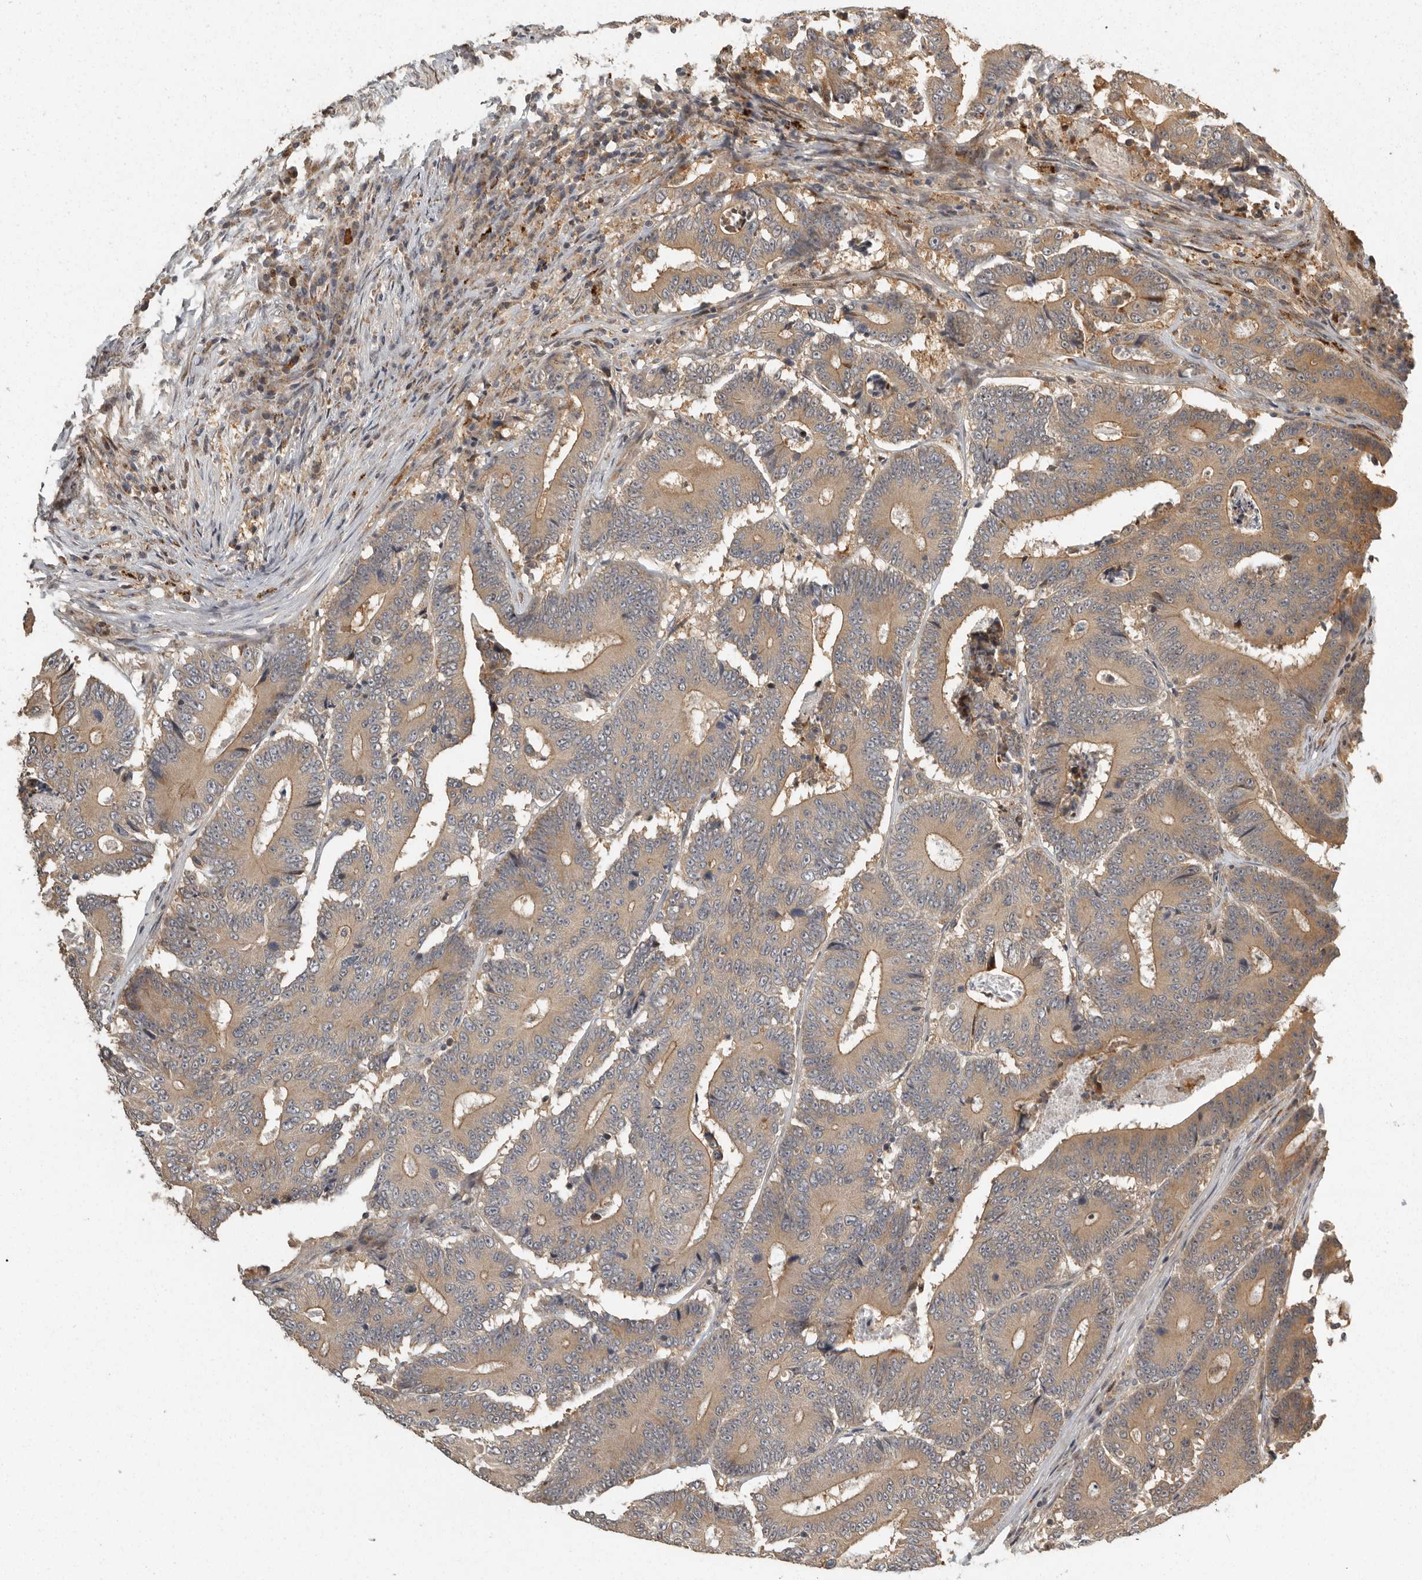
{"staining": {"intensity": "moderate", "quantity": ">75%", "location": "cytoplasmic/membranous"}, "tissue": "colorectal cancer", "cell_type": "Tumor cells", "image_type": "cancer", "snomed": [{"axis": "morphology", "description": "Adenocarcinoma, NOS"}, {"axis": "topography", "description": "Colon"}], "caption": "A brown stain highlights moderate cytoplasmic/membranous positivity of a protein in human adenocarcinoma (colorectal) tumor cells. (Brightfield microscopy of DAB IHC at high magnification).", "gene": "SWT1", "patient": {"sex": "male", "age": 83}}